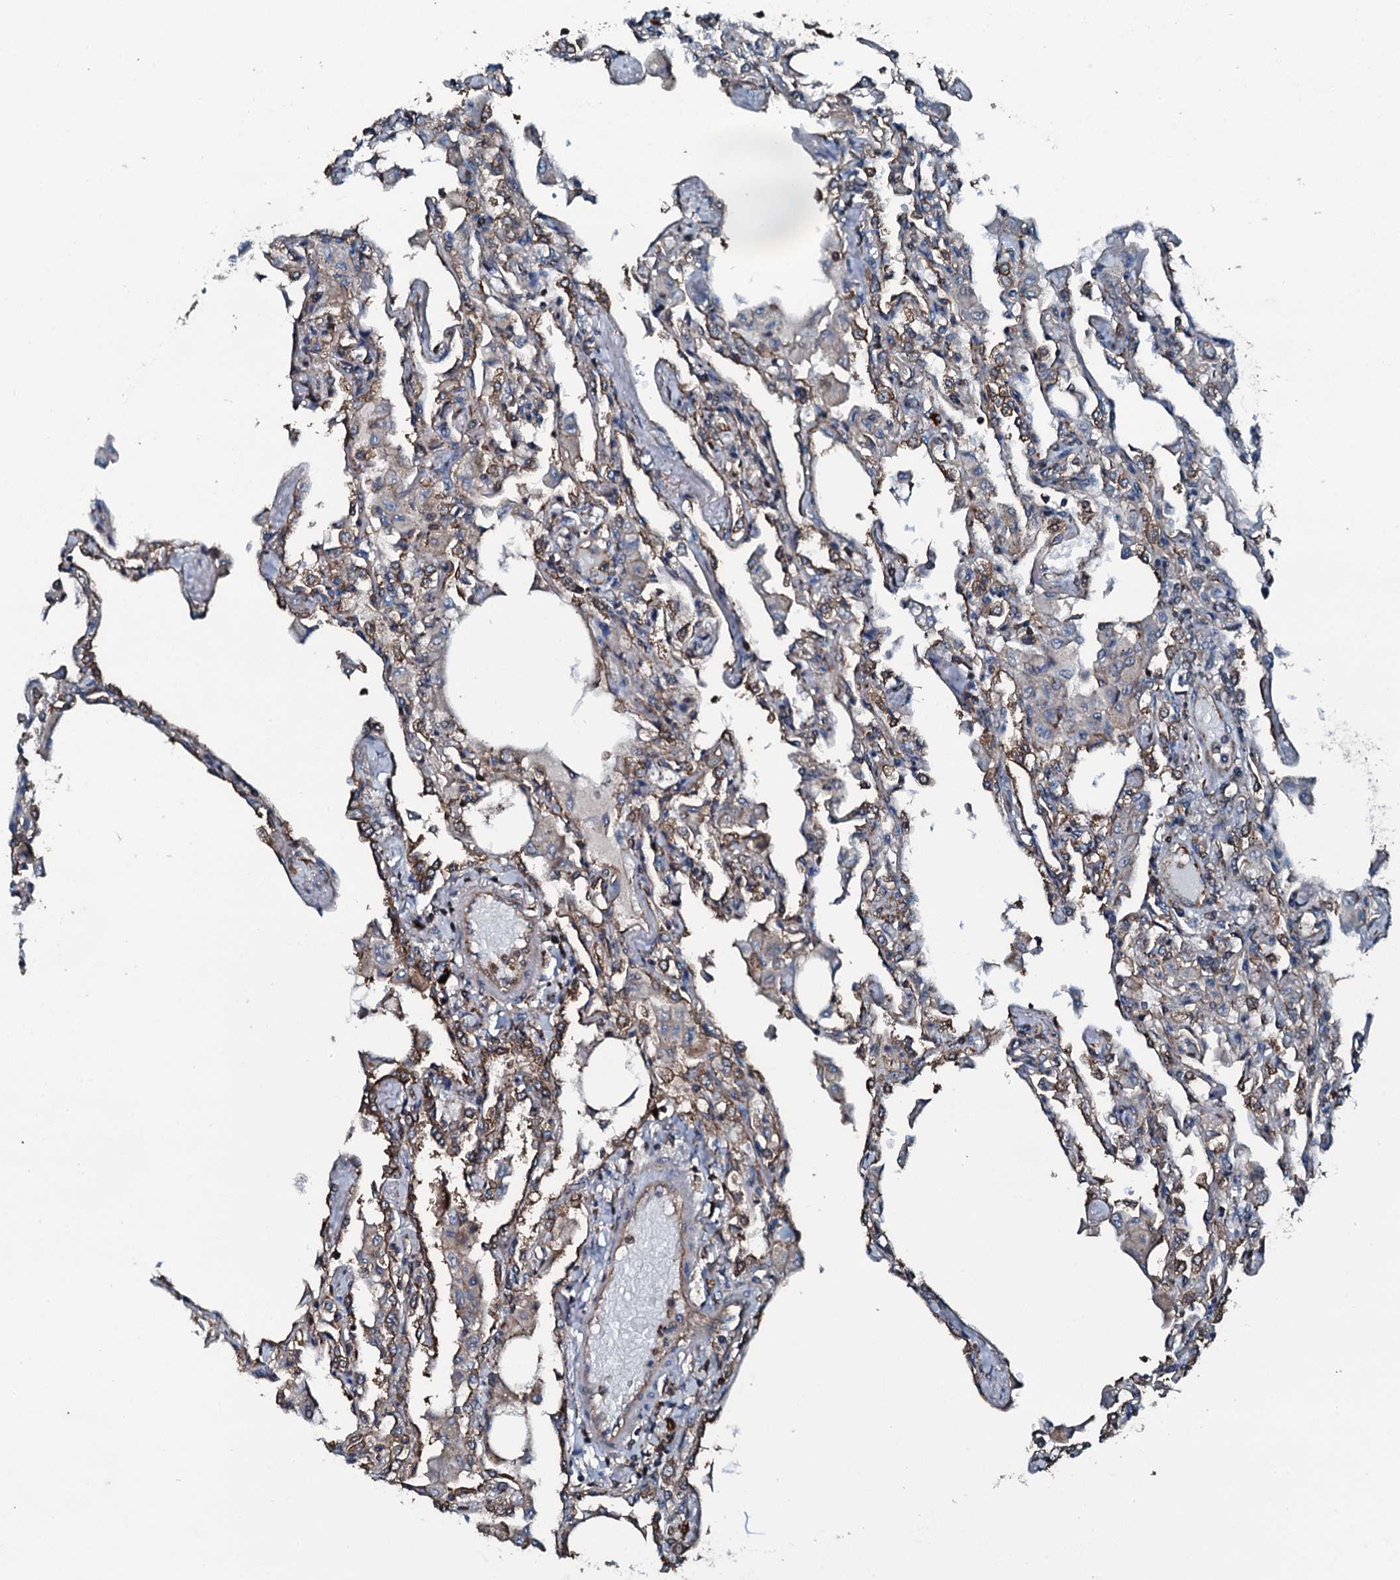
{"staining": {"intensity": "moderate", "quantity": "<25%", "location": "cytoplasmic/membranous"}, "tissue": "lung", "cell_type": "Alveolar cells", "image_type": "normal", "snomed": [{"axis": "morphology", "description": "Normal tissue, NOS"}, {"axis": "topography", "description": "Bronchus"}, {"axis": "topography", "description": "Lung"}], "caption": "An image showing moderate cytoplasmic/membranous positivity in about <25% of alveolar cells in normal lung, as visualized by brown immunohistochemical staining.", "gene": "SLC25A38", "patient": {"sex": "female", "age": 49}}